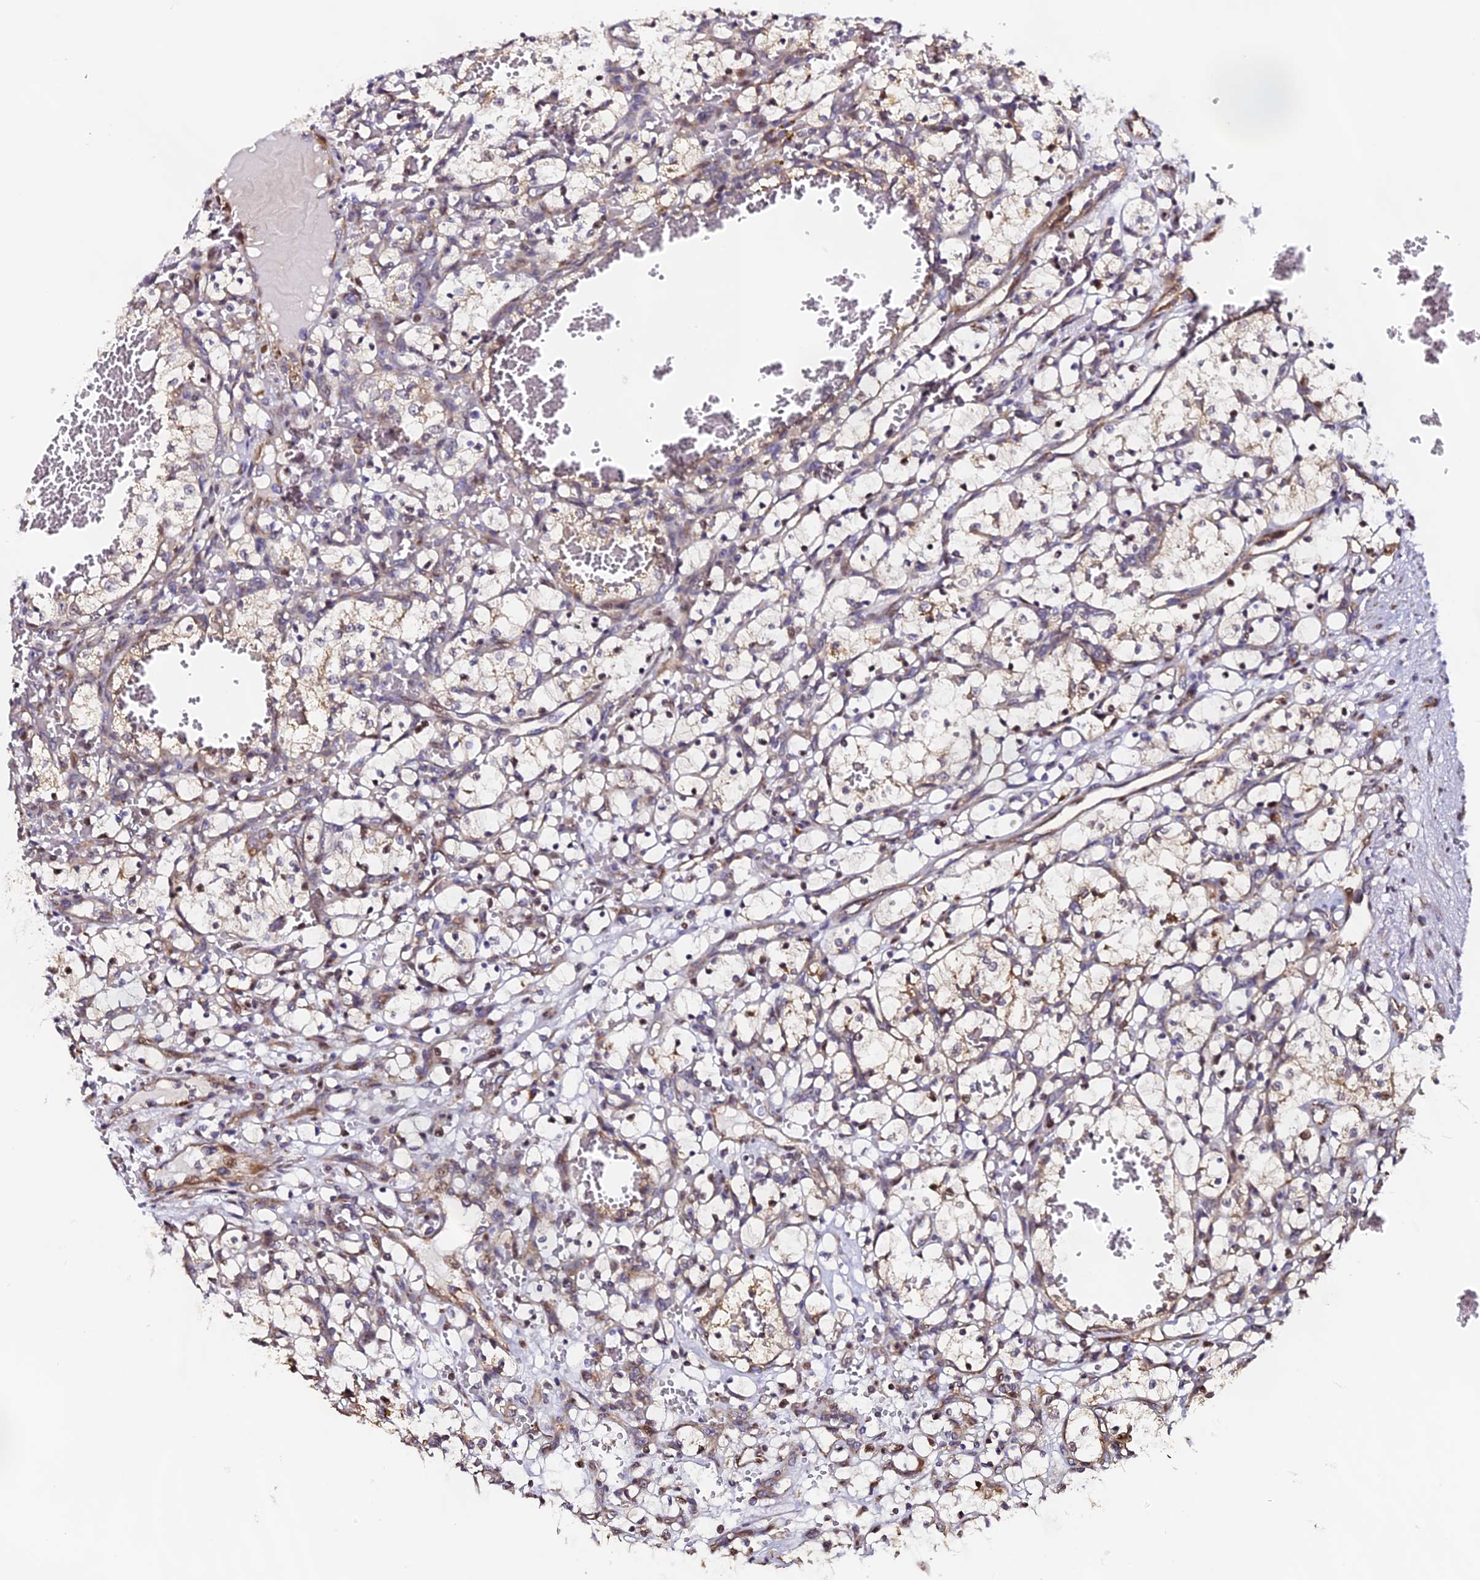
{"staining": {"intensity": "moderate", "quantity": "<25%", "location": "nuclear"}, "tissue": "renal cancer", "cell_type": "Tumor cells", "image_type": "cancer", "snomed": [{"axis": "morphology", "description": "Adenocarcinoma, NOS"}, {"axis": "topography", "description": "Kidney"}], "caption": "This is an image of IHC staining of adenocarcinoma (renal), which shows moderate staining in the nuclear of tumor cells.", "gene": "RAB28", "patient": {"sex": "female", "age": 69}}